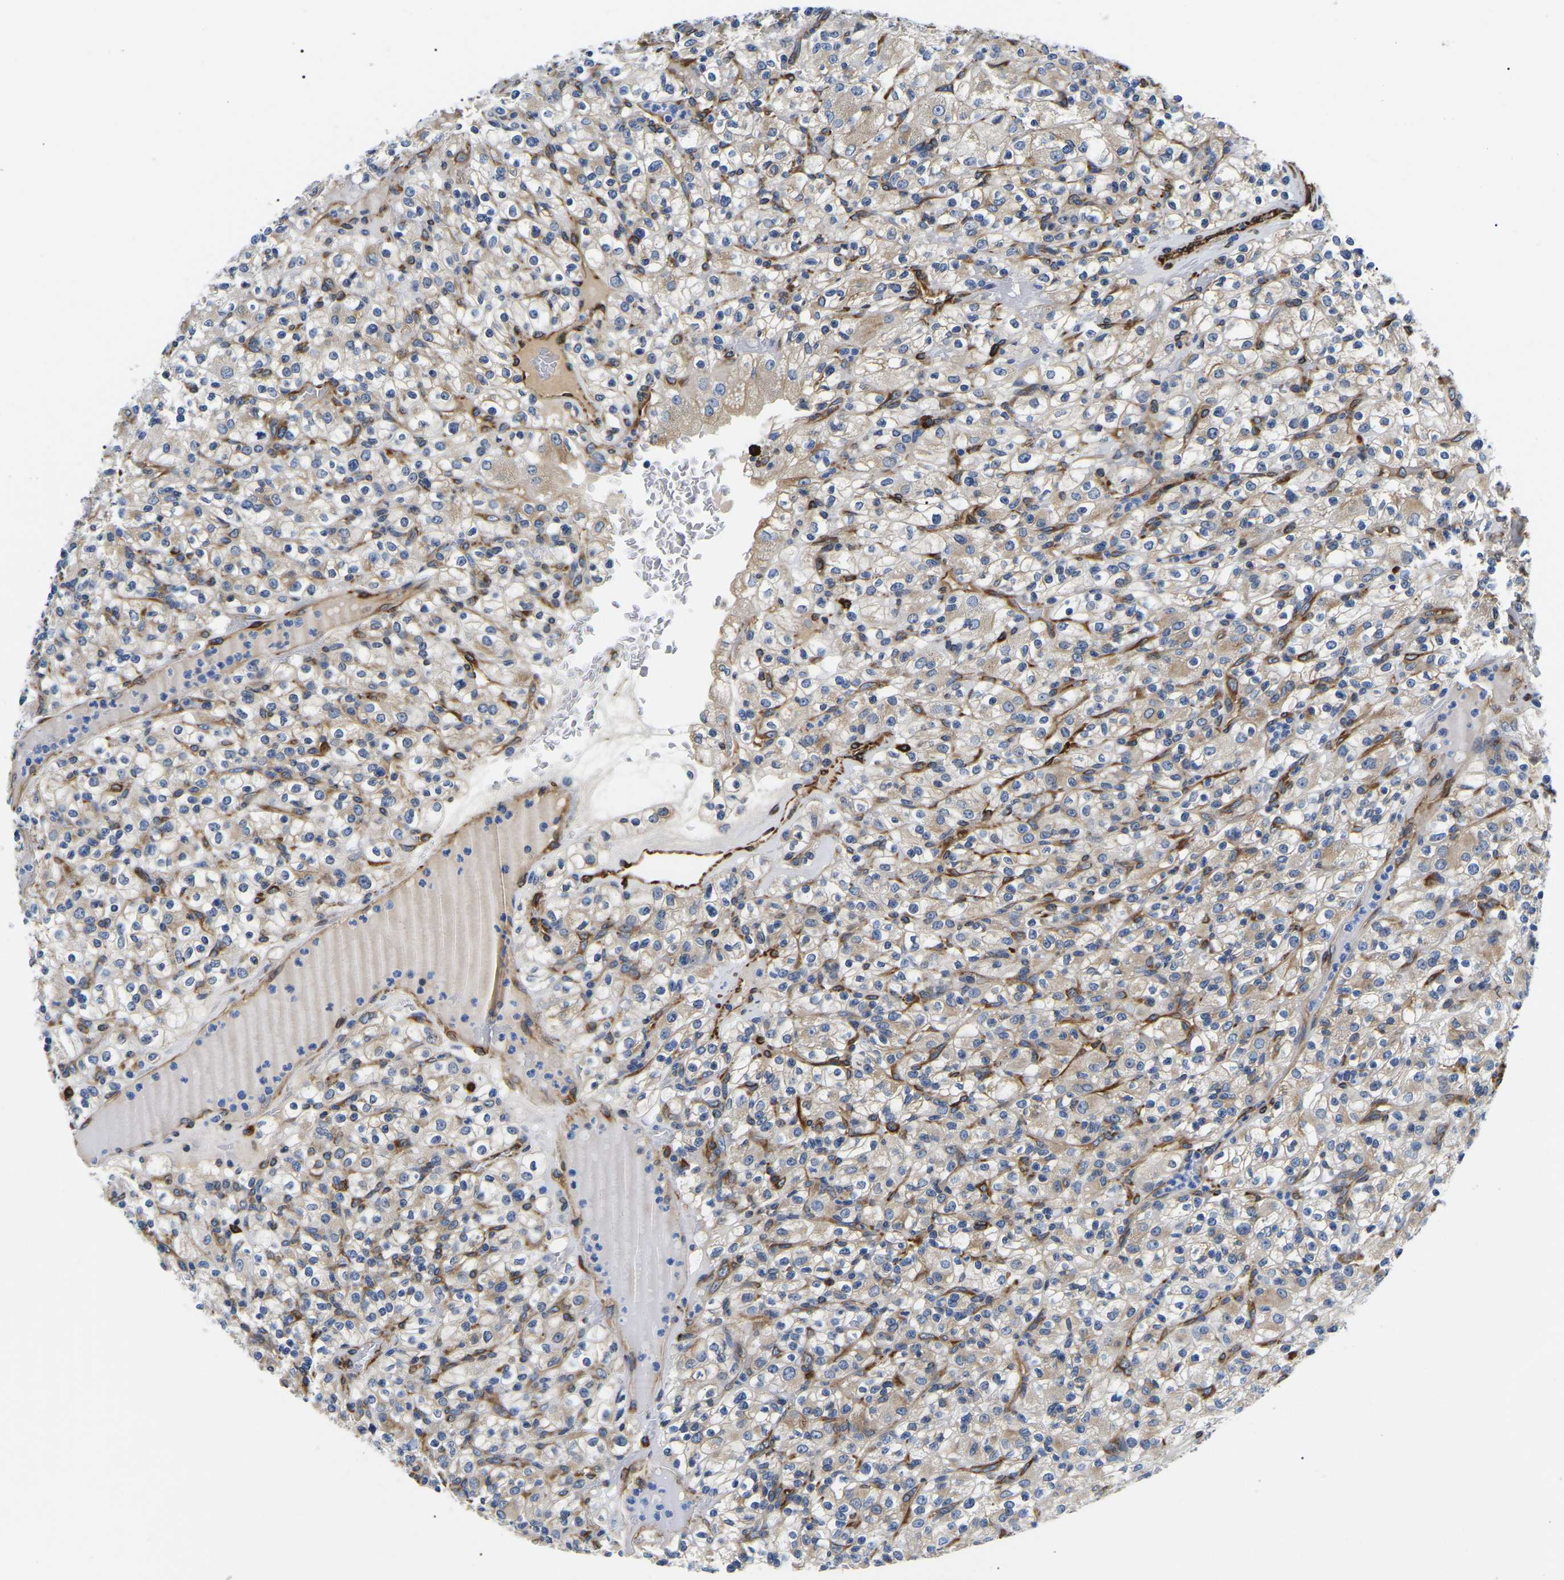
{"staining": {"intensity": "weak", "quantity": "25%-75%", "location": "cytoplasmic/membranous"}, "tissue": "renal cancer", "cell_type": "Tumor cells", "image_type": "cancer", "snomed": [{"axis": "morphology", "description": "Normal tissue, NOS"}, {"axis": "morphology", "description": "Adenocarcinoma, NOS"}, {"axis": "topography", "description": "Kidney"}], "caption": "This histopathology image displays renal adenocarcinoma stained with immunohistochemistry (IHC) to label a protein in brown. The cytoplasmic/membranous of tumor cells show weak positivity for the protein. Nuclei are counter-stained blue.", "gene": "DUSP8", "patient": {"sex": "female", "age": 72}}